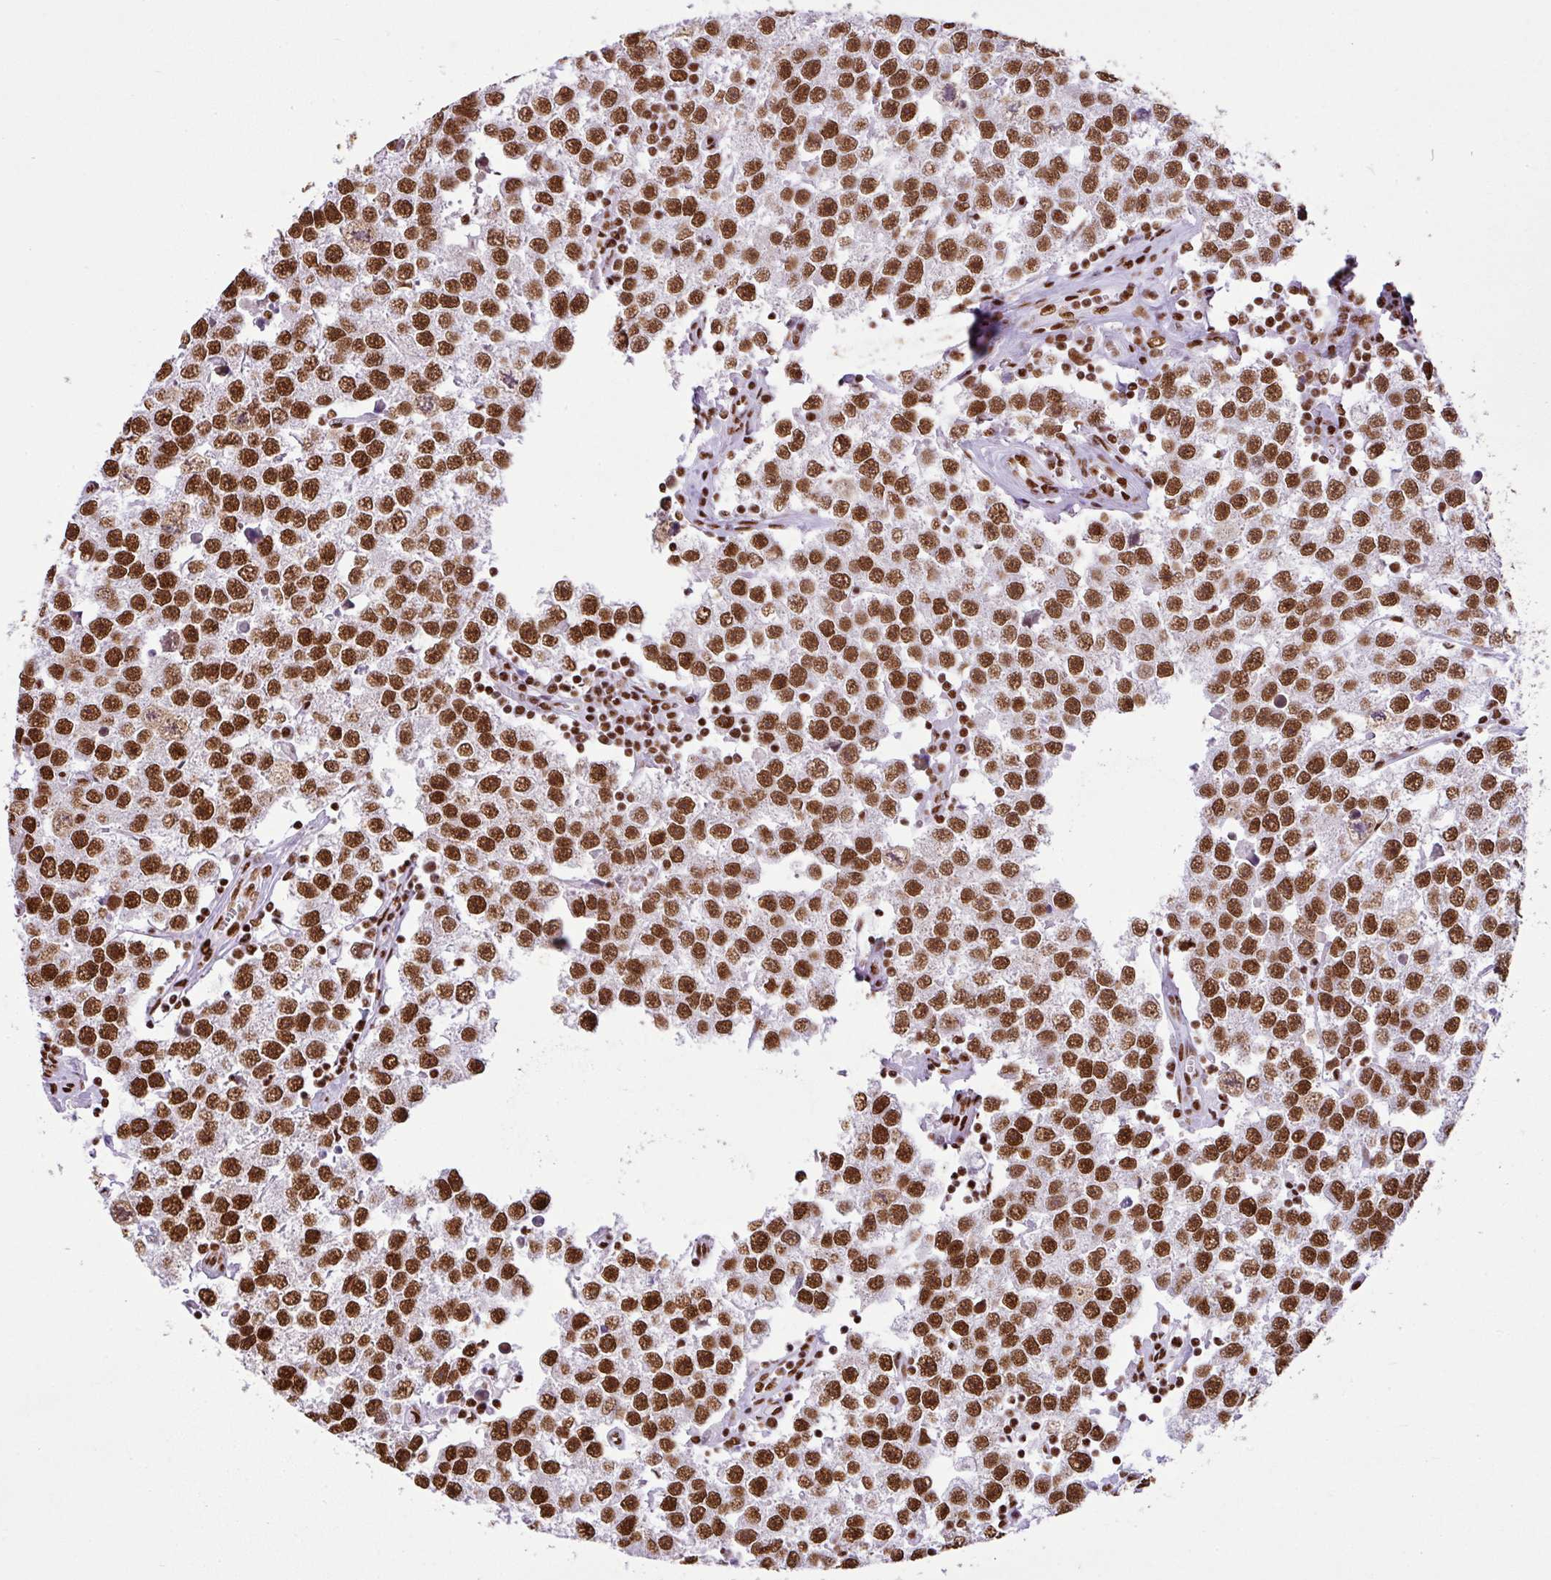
{"staining": {"intensity": "moderate", "quantity": ">75%", "location": "nuclear"}, "tissue": "testis cancer", "cell_type": "Tumor cells", "image_type": "cancer", "snomed": [{"axis": "morphology", "description": "Seminoma, NOS"}, {"axis": "topography", "description": "Testis"}], "caption": "Seminoma (testis) was stained to show a protein in brown. There is medium levels of moderate nuclear staining in approximately >75% of tumor cells.", "gene": "RARG", "patient": {"sex": "male", "age": 34}}